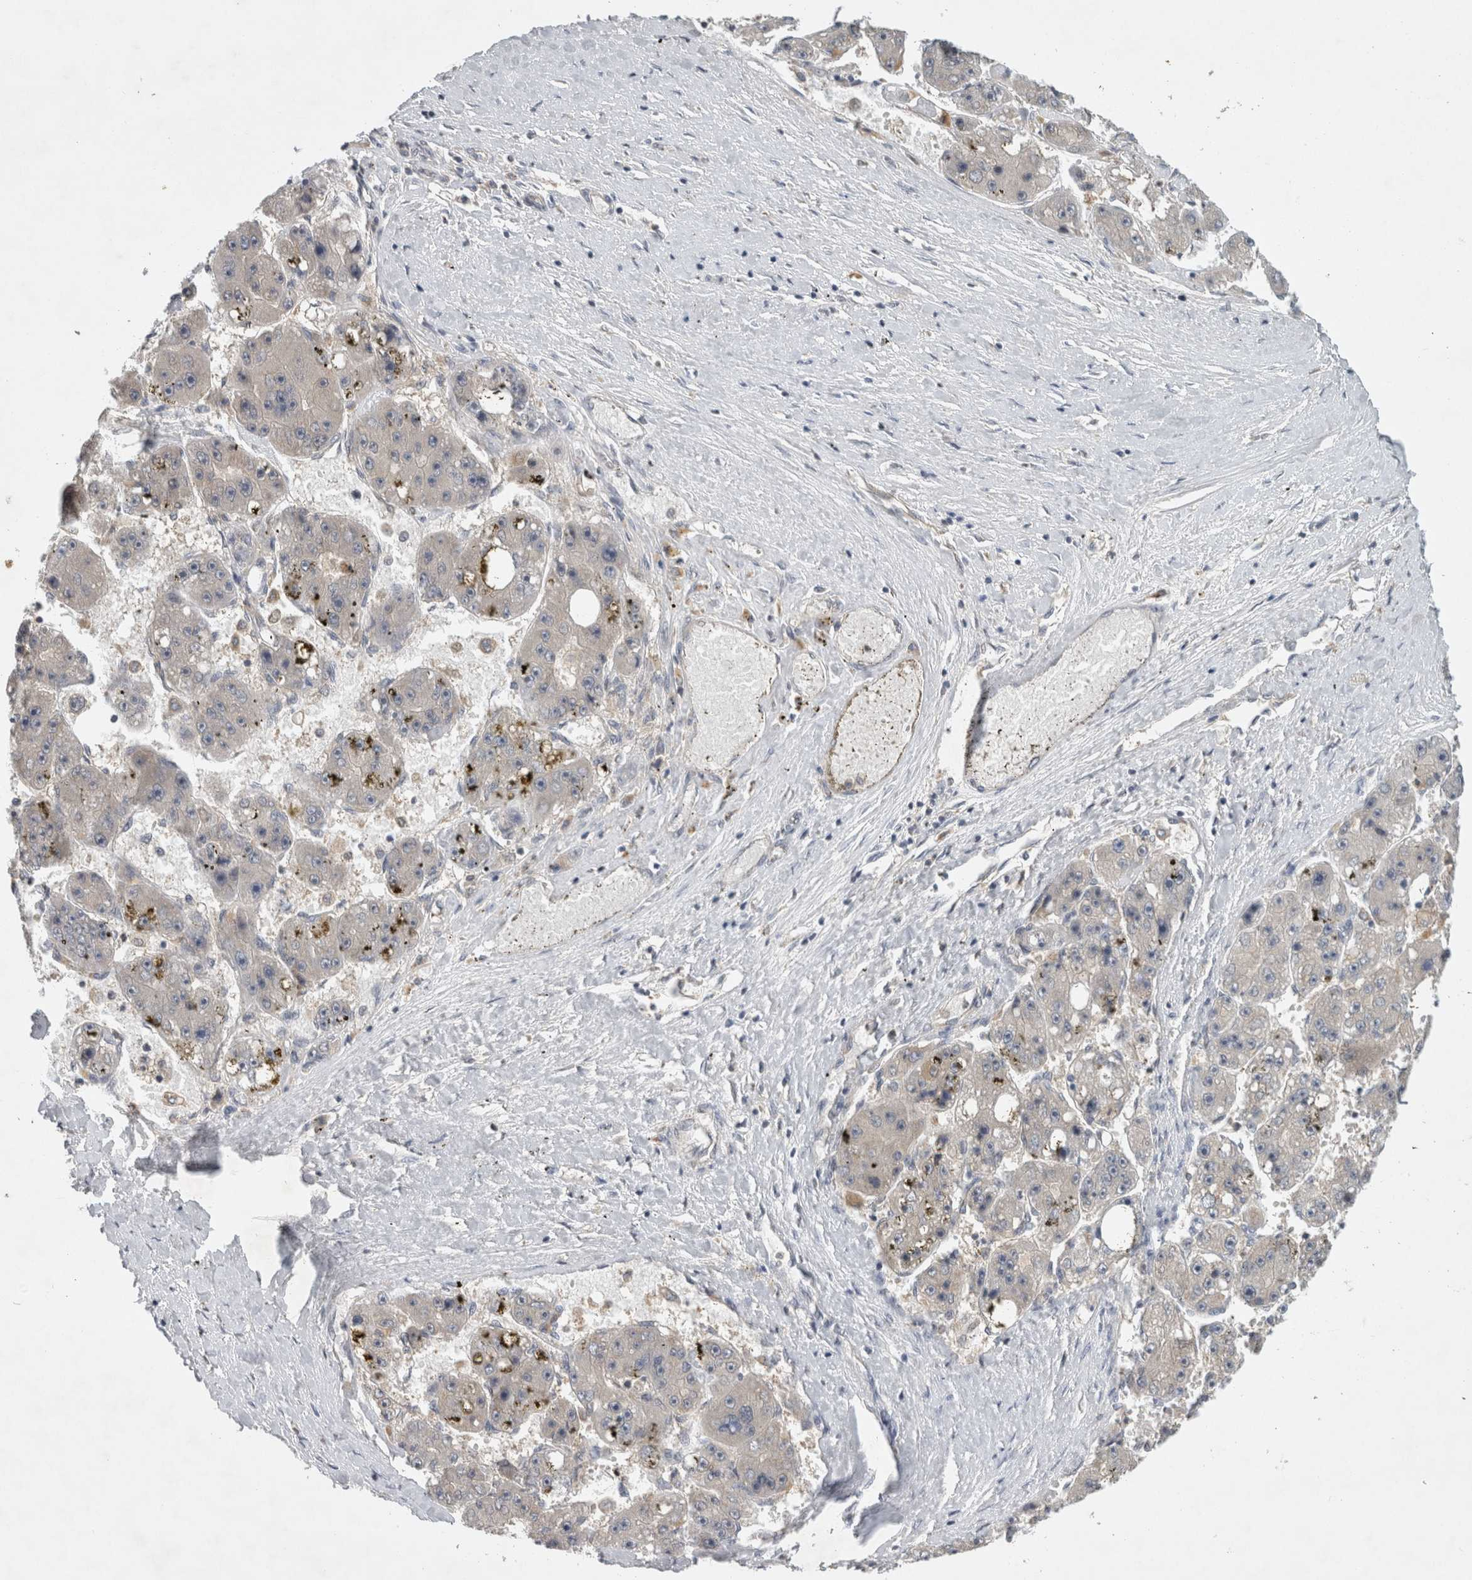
{"staining": {"intensity": "negative", "quantity": "none", "location": "none"}, "tissue": "liver cancer", "cell_type": "Tumor cells", "image_type": "cancer", "snomed": [{"axis": "morphology", "description": "Carcinoma, Hepatocellular, NOS"}, {"axis": "topography", "description": "Liver"}], "caption": "Micrograph shows no protein staining in tumor cells of liver hepatocellular carcinoma tissue. (DAB IHC, high magnification).", "gene": "AASDHPPT", "patient": {"sex": "female", "age": 61}}